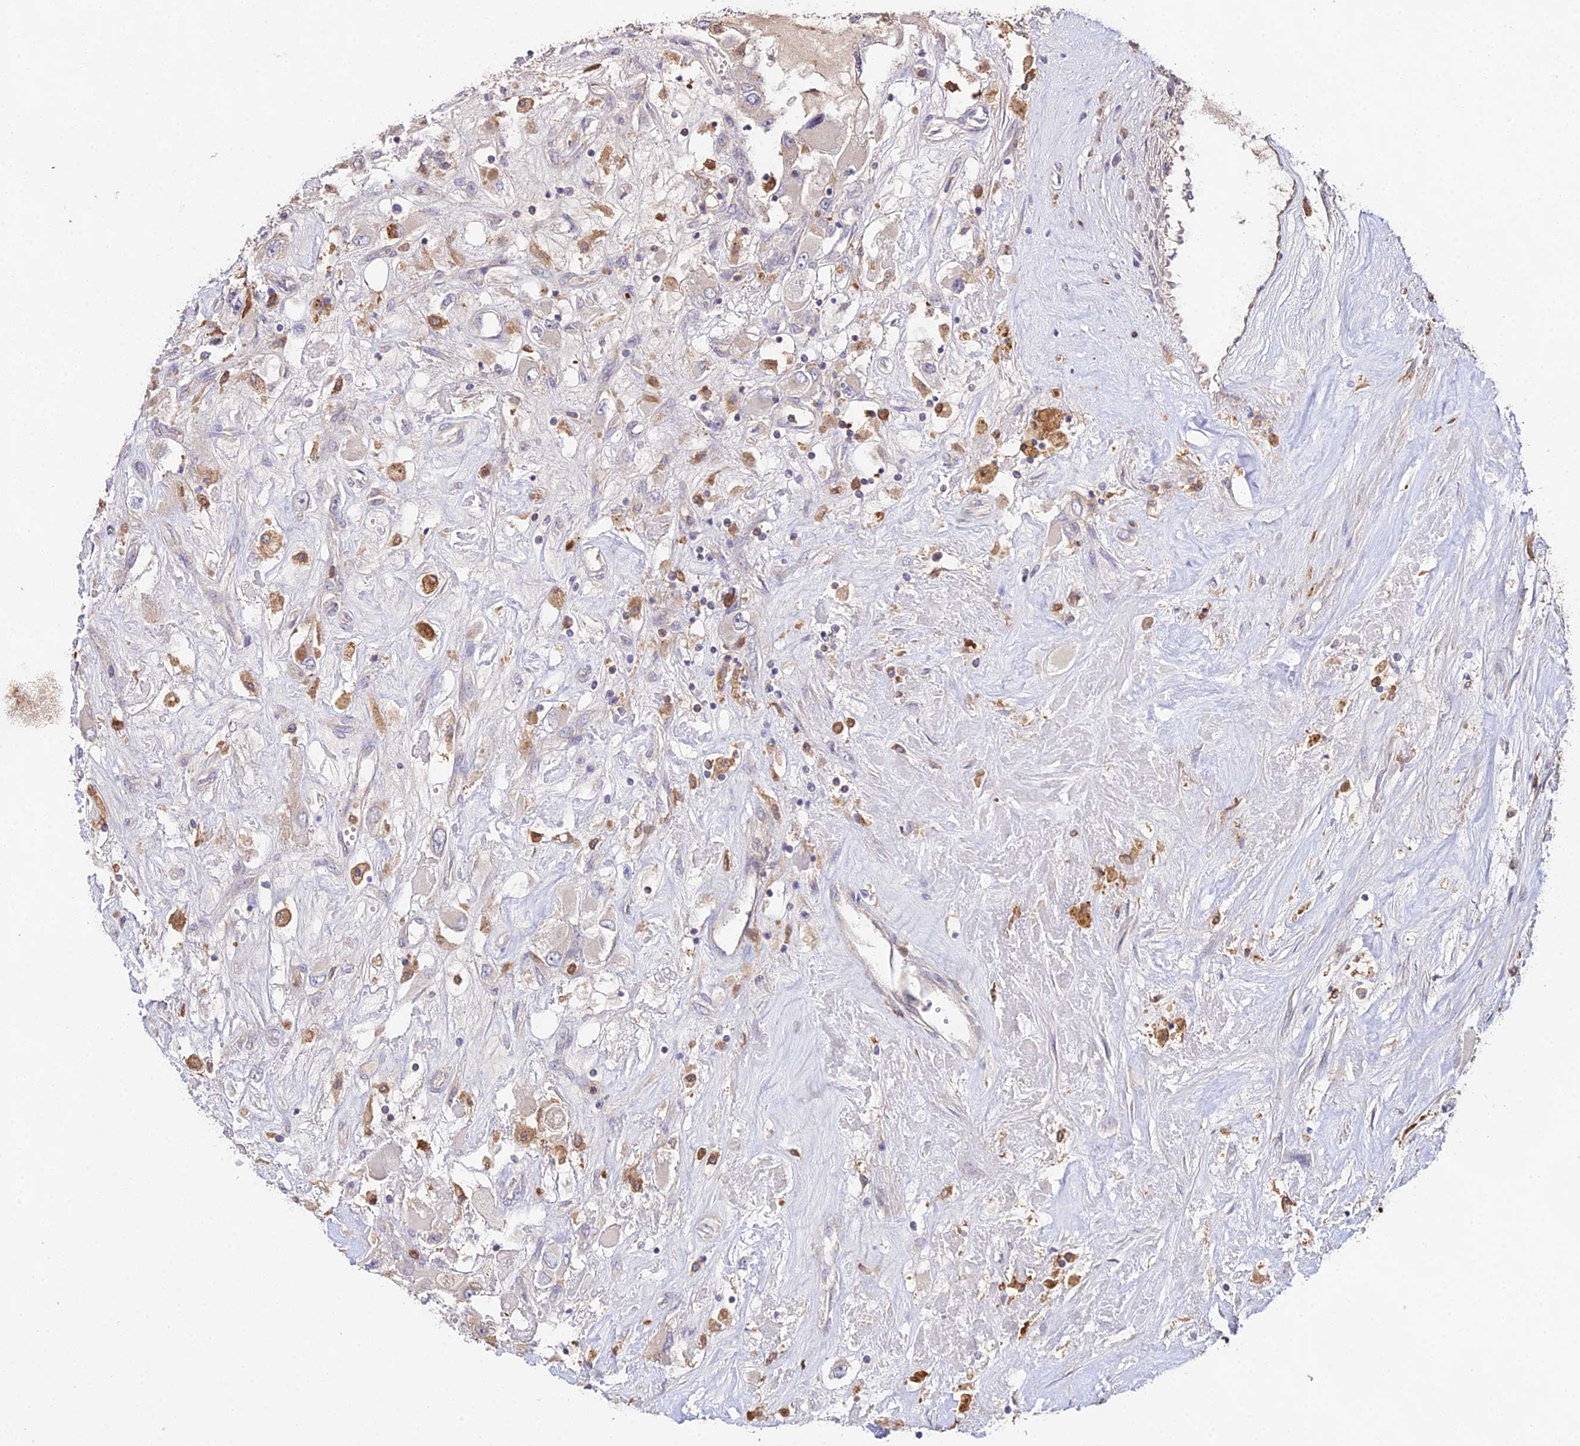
{"staining": {"intensity": "negative", "quantity": "none", "location": "none"}, "tissue": "renal cancer", "cell_type": "Tumor cells", "image_type": "cancer", "snomed": [{"axis": "morphology", "description": "Adenocarcinoma, NOS"}, {"axis": "topography", "description": "Kidney"}], "caption": "DAB immunohistochemical staining of human adenocarcinoma (renal) exhibits no significant staining in tumor cells.", "gene": "FBP1", "patient": {"sex": "female", "age": 52}}